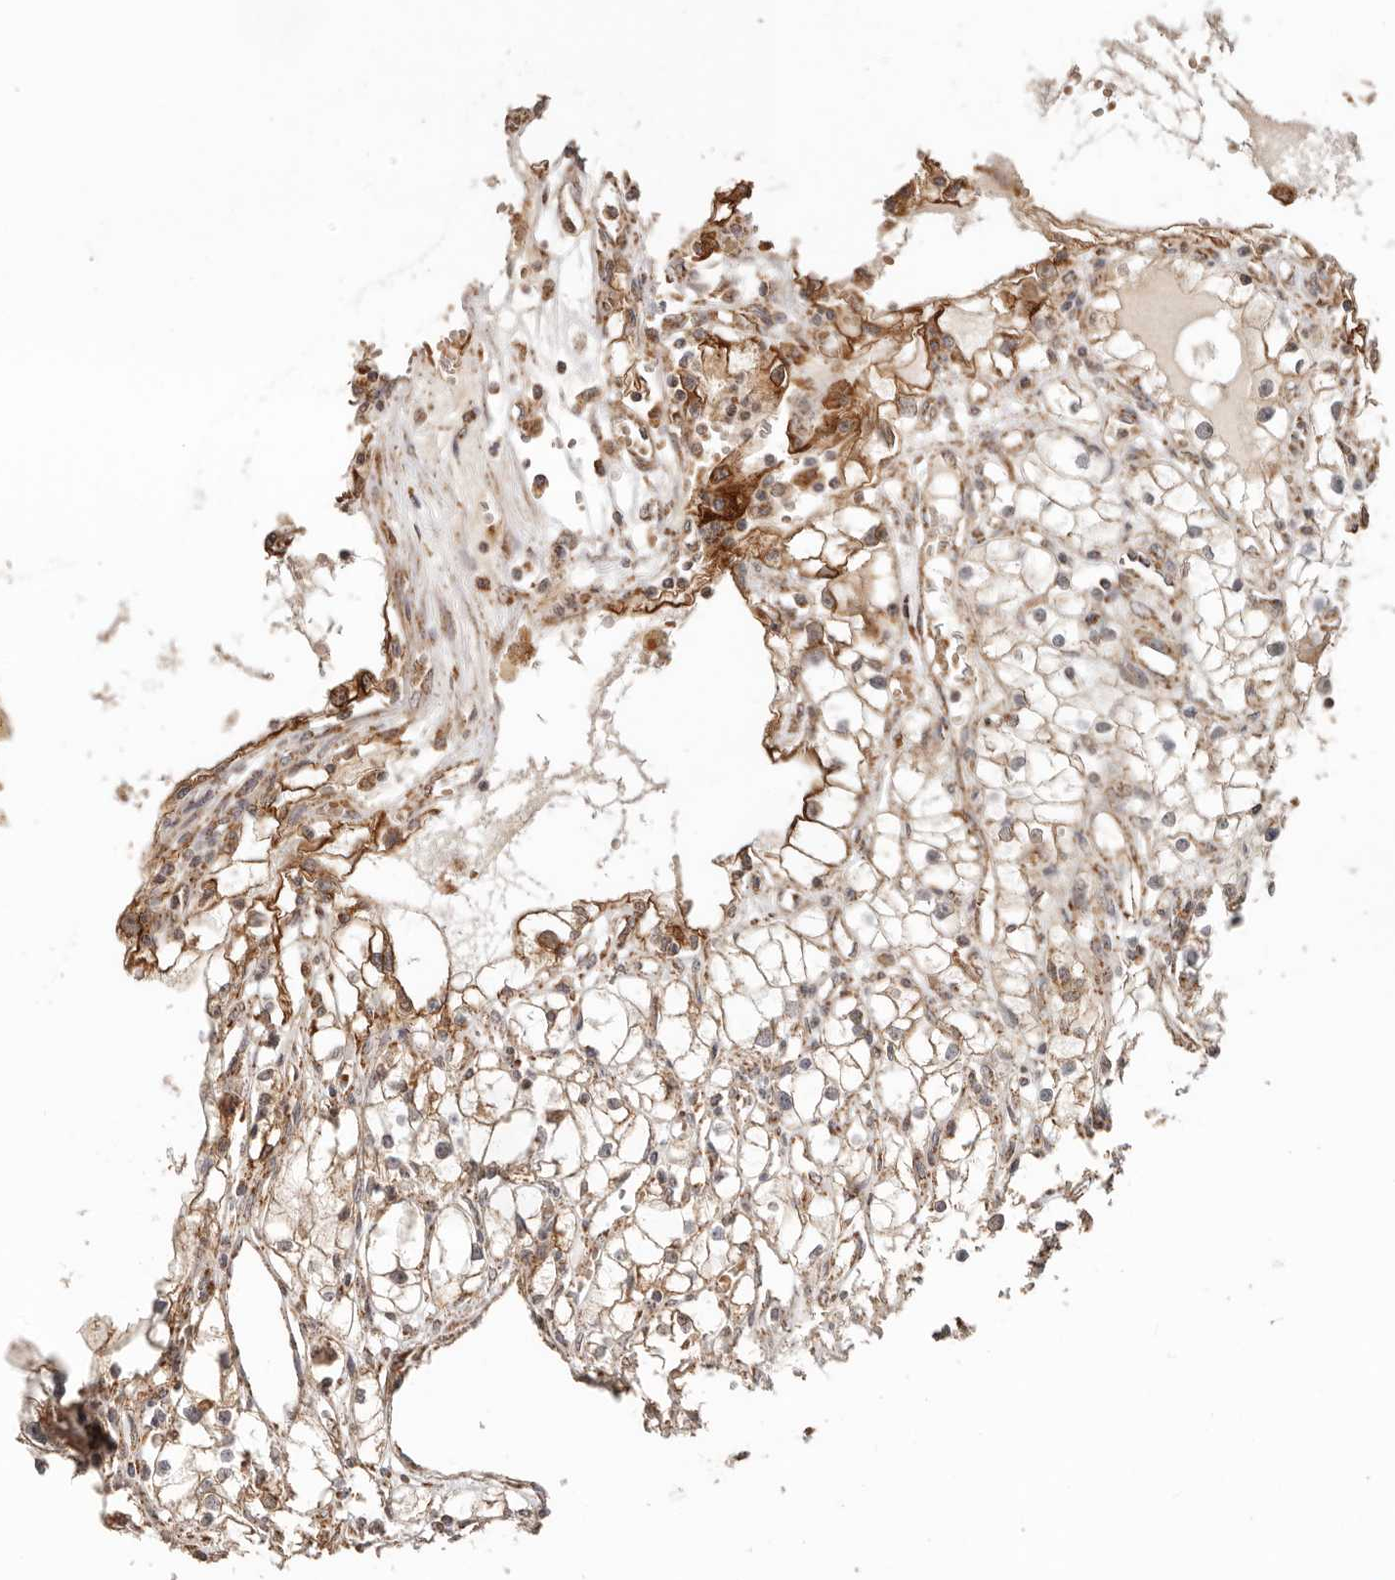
{"staining": {"intensity": "moderate", "quantity": ">75%", "location": "cytoplasmic/membranous"}, "tissue": "renal cancer", "cell_type": "Tumor cells", "image_type": "cancer", "snomed": [{"axis": "morphology", "description": "Adenocarcinoma, NOS"}, {"axis": "topography", "description": "Kidney"}], "caption": "Human renal adenocarcinoma stained with a brown dye displays moderate cytoplasmic/membranous positive expression in approximately >75% of tumor cells.", "gene": "NDUFB11", "patient": {"sex": "male", "age": 56}}